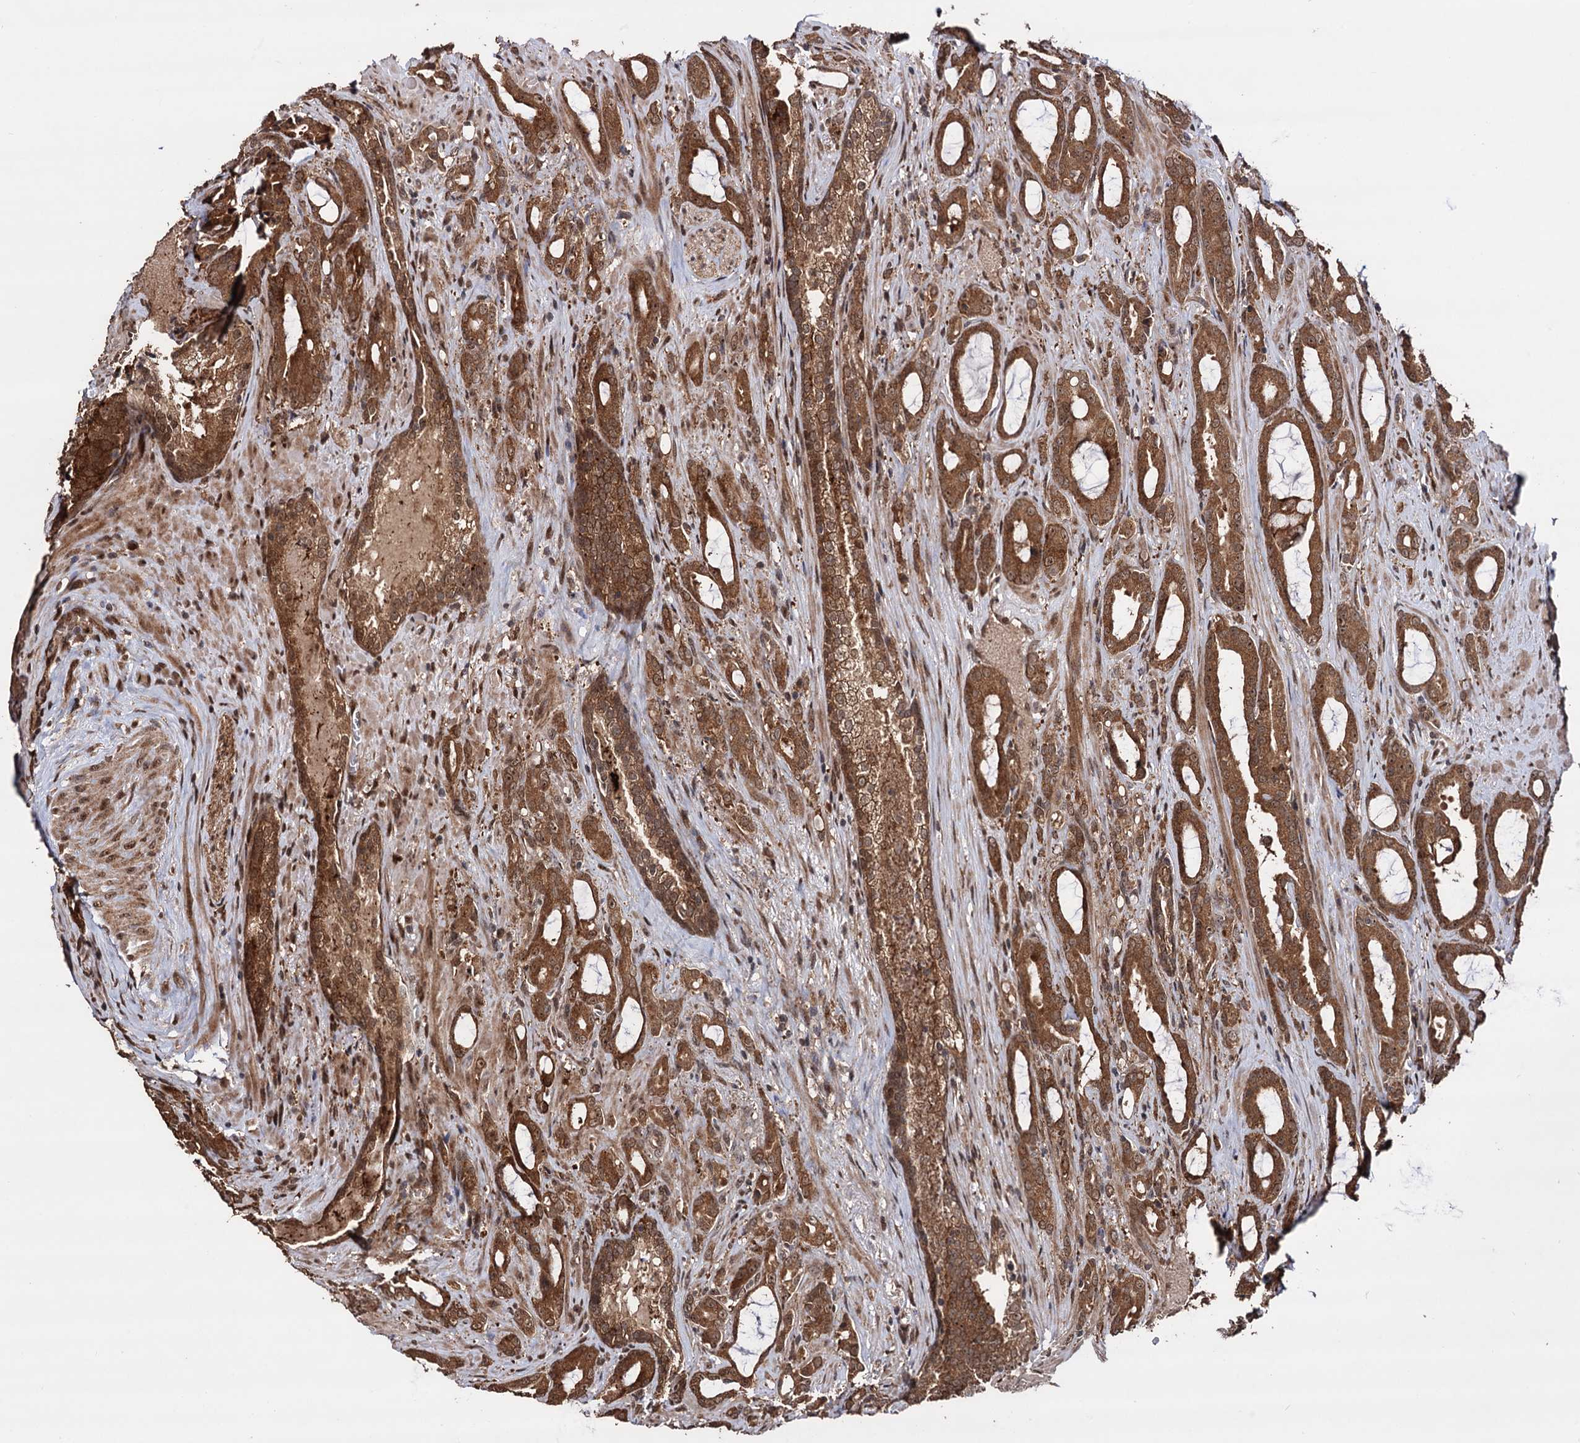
{"staining": {"intensity": "moderate", "quantity": ">75%", "location": "cytoplasmic/membranous,nuclear"}, "tissue": "prostate cancer", "cell_type": "Tumor cells", "image_type": "cancer", "snomed": [{"axis": "morphology", "description": "Adenocarcinoma, High grade"}, {"axis": "topography", "description": "Prostate"}], "caption": "Immunohistochemistry (IHC) image of prostate adenocarcinoma (high-grade) stained for a protein (brown), which exhibits medium levels of moderate cytoplasmic/membranous and nuclear expression in approximately >75% of tumor cells.", "gene": "PIGB", "patient": {"sex": "male", "age": 72}}